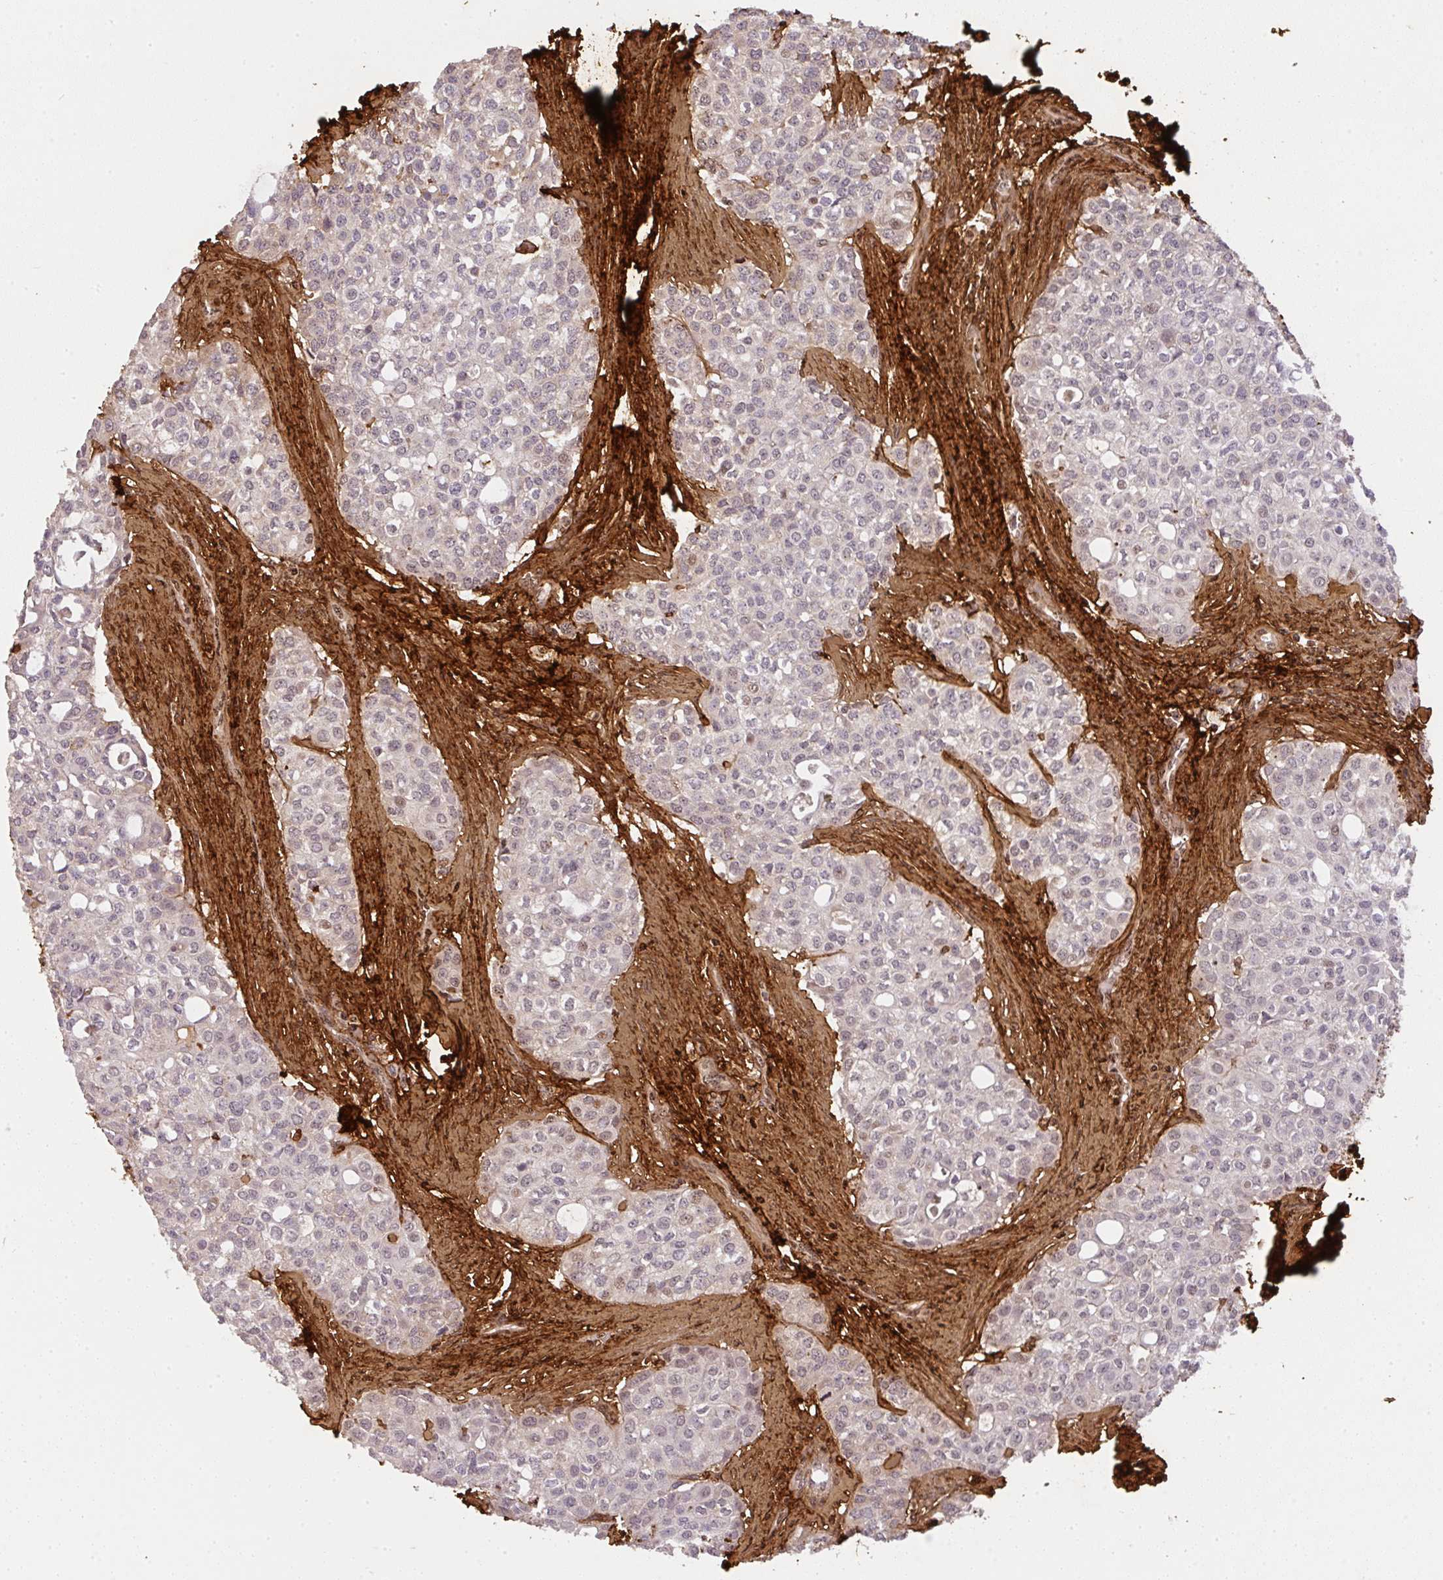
{"staining": {"intensity": "negative", "quantity": "none", "location": "none"}, "tissue": "head and neck cancer", "cell_type": "Tumor cells", "image_type": "cancer", "snomed": [{"axis": "morphology", "description": "Adenocarcinoma, NOS"}, {"axis": "topography", "description": "Head-Neck"}], "caption": "Immunohistochemistry histopathology image of adenocarcinoma (head and neck) stained for a protein (brown), which reveals no staining in tumor cells.", "gene": "COL3A1", "patient": {"sex": "male", "age": 81}}